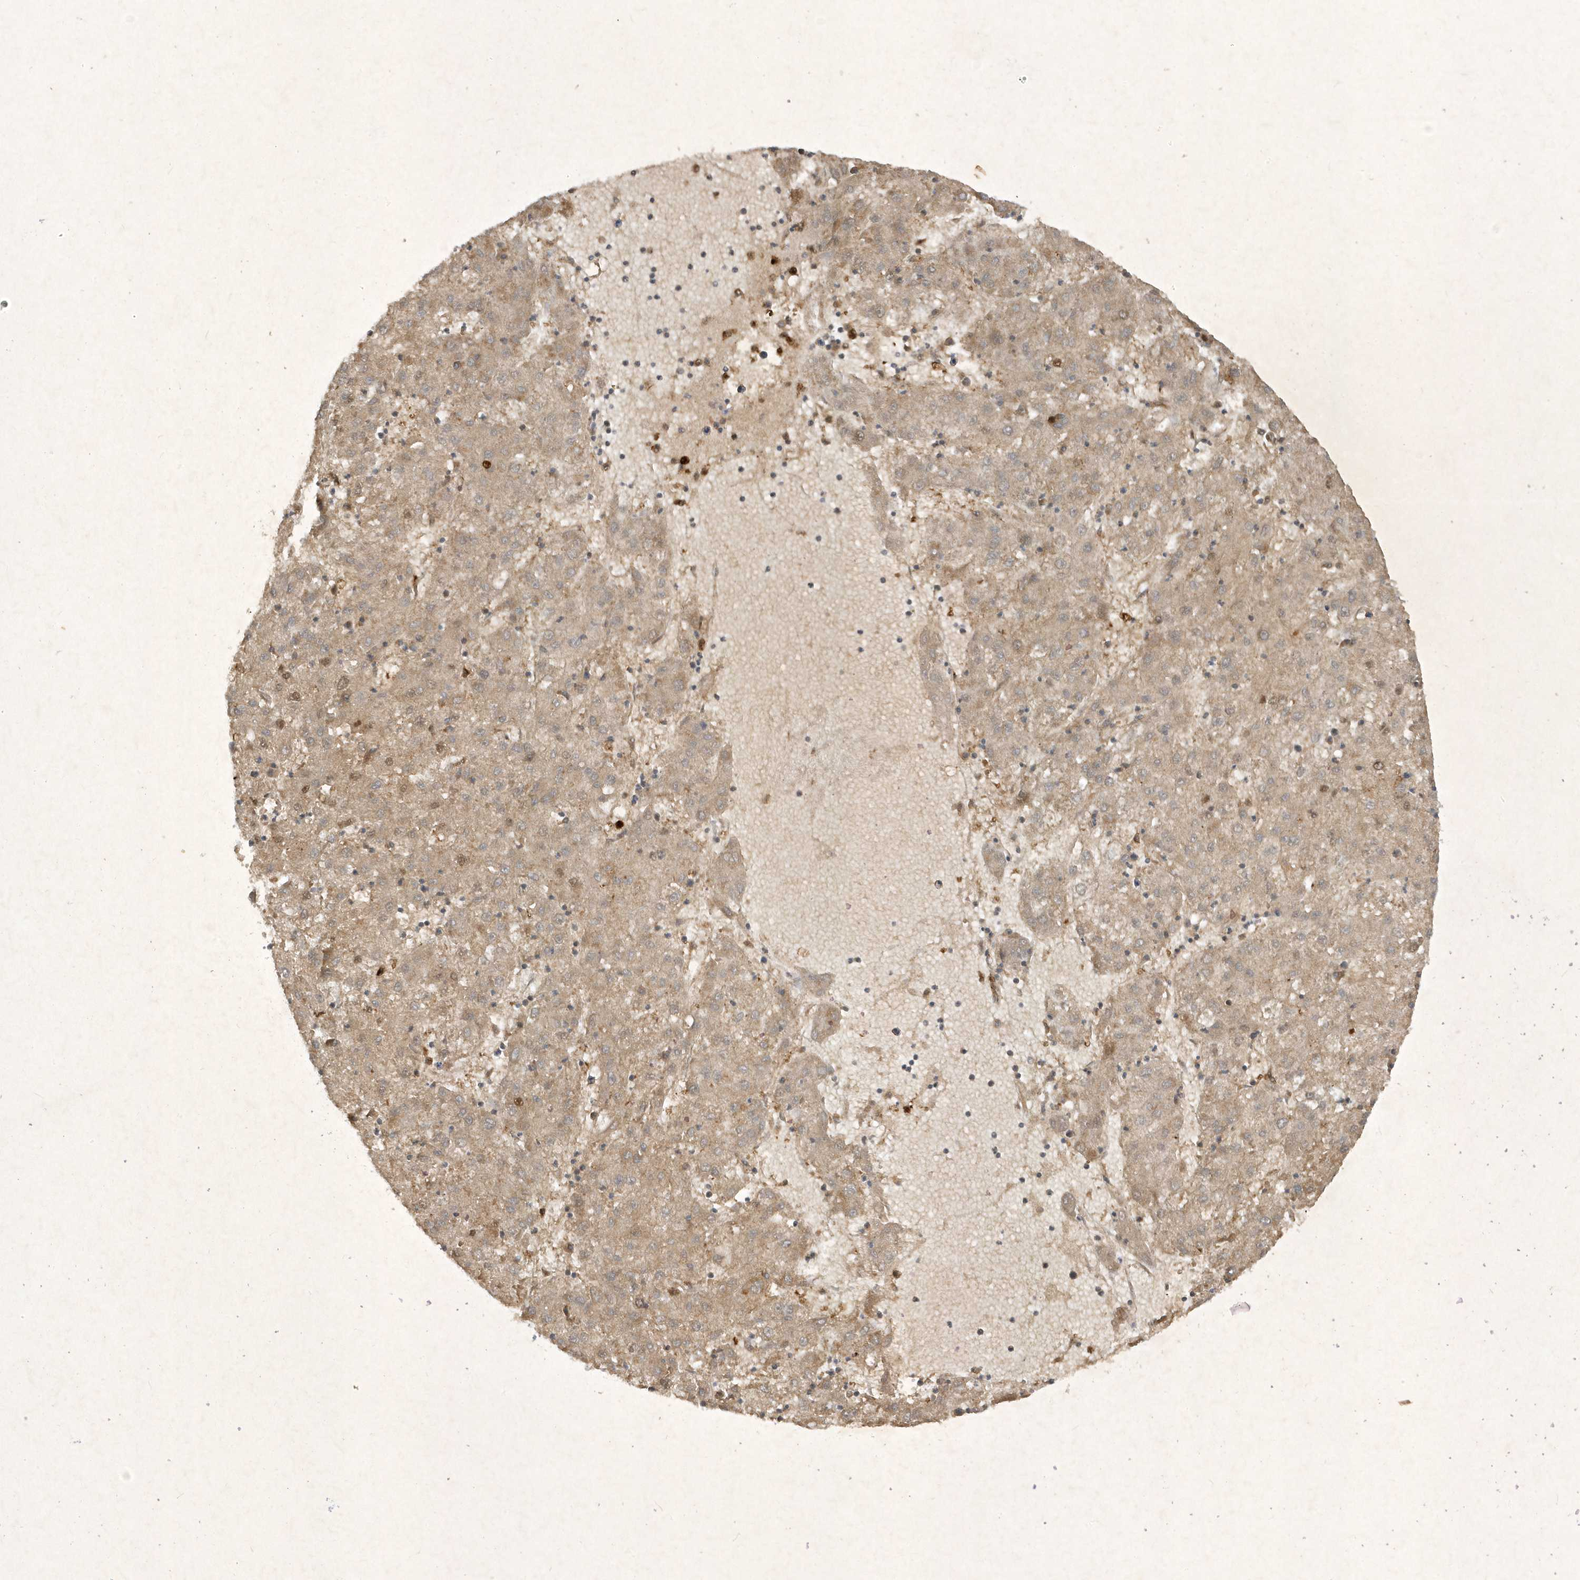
{"staining": {"intensity": "weak", "quantity": ">75%", "location": "cytoplasmic/membranous"}, "tissue": "liver cancer", "cell_type": "Tumor cells", "image_type": "cancer", "snomed": [{"axis": "morphology", "description": "Carcinoma, Hepatocellular, NOS"}, {"axis": "topography", "description": "Liver"}], "caption": "Protein staining of liver cancer tissue demonstrates weak cytoplasmic/membranous expression in about >75% of tumor cells.", "gene": "ZNF213", "patient": {"sex": "male", "age": 72}}